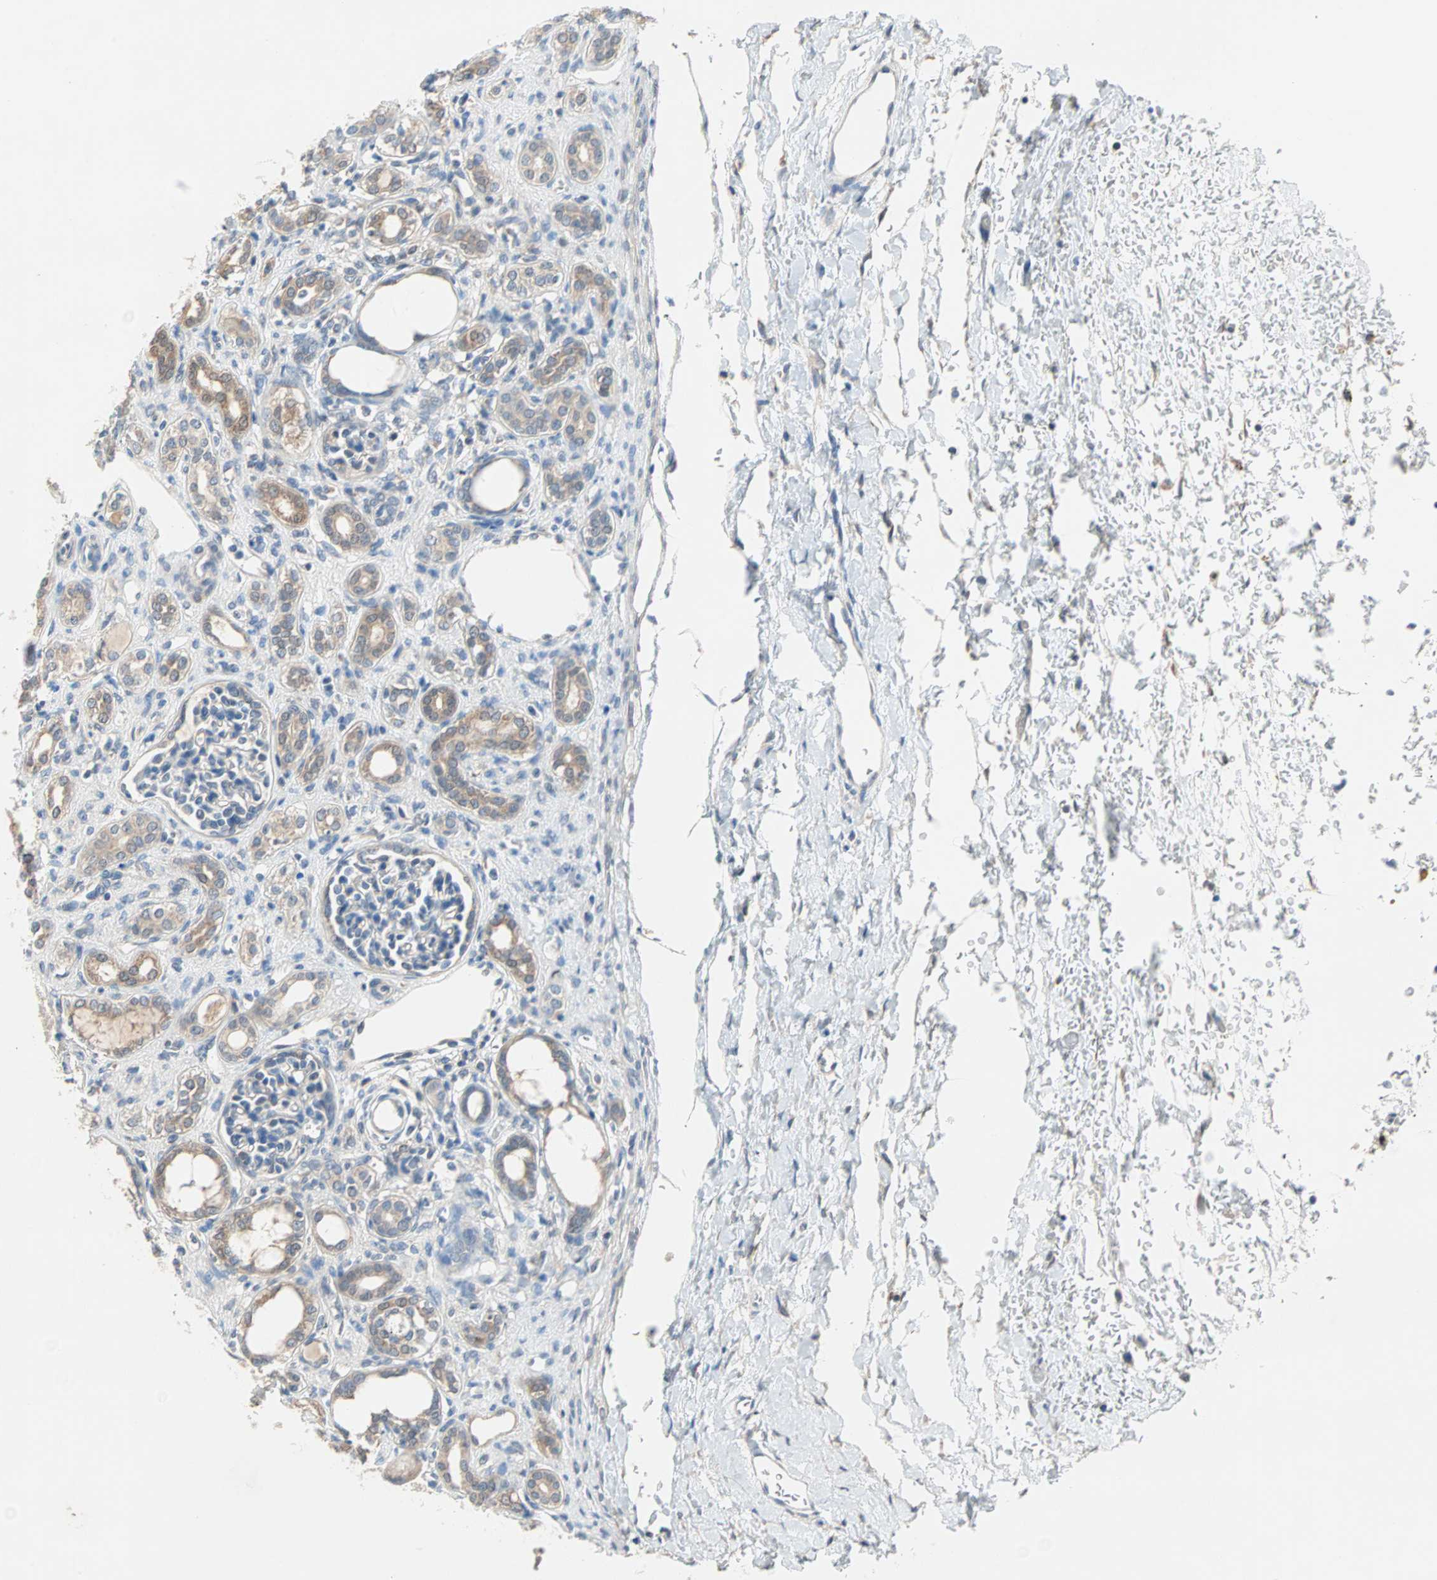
{"staining": {"intensity": "weak", "quantity": "<25%", "location": "cytoplasmic/membranous"}, "tissue": "kidney", "cell_type": "Cells in glomeruli", "image_type": "normal", "snomed": [{"axis": "morphology", "description": "Normal tissue, NOS"}, {"axis": "topography", "description": "Kidney"}], "caption": "A micrograph of human kidney is negative for staining in cells in glomeruli. (Brightfield microscopy of DAB immunohistochemistry at high magnification).", "gene": "MPI", "patient": {"sex": "male", "age": 7}}